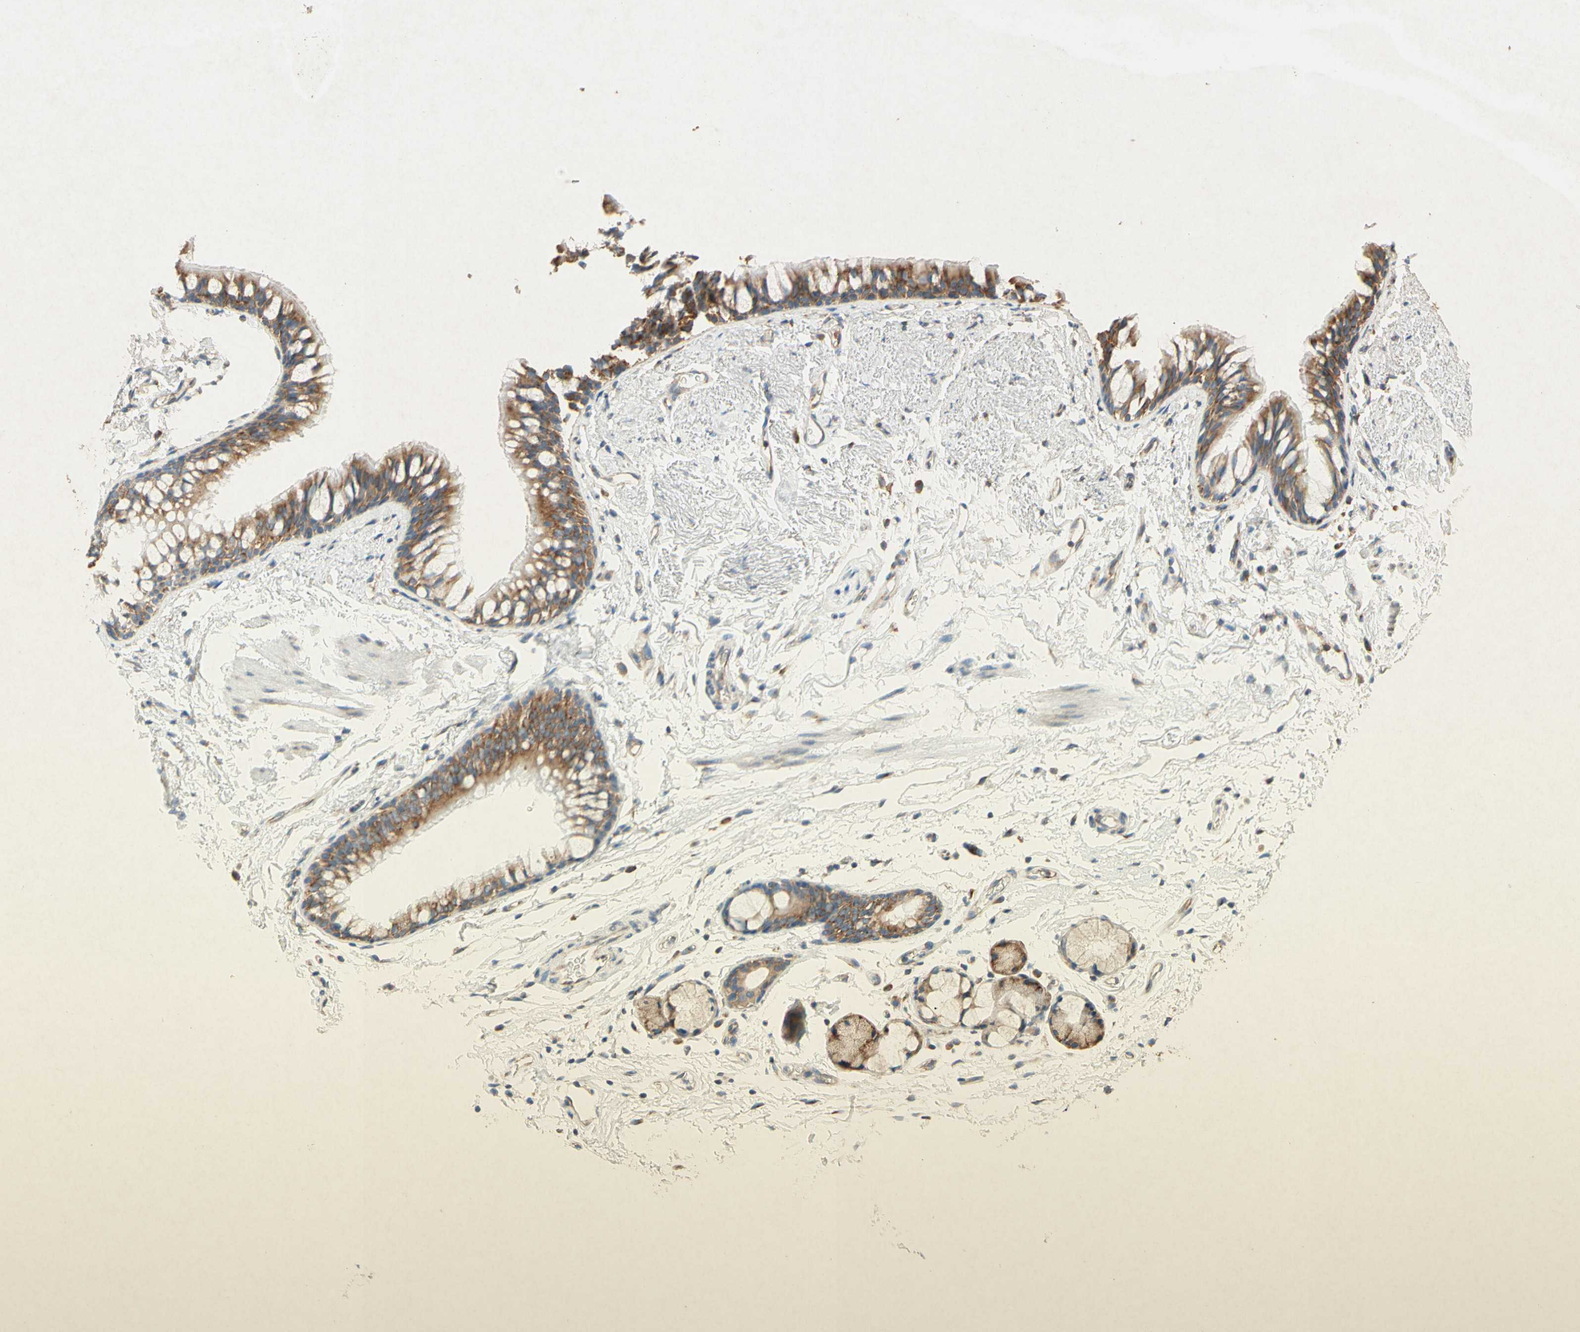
{"staining": {"intensity": "negative", "quantity": "none", "location": "none"}, "tissue": "adipose tissue", "cell_type": "Adipocytes", "image_type": "normal", "snomed": [{"axis": "morphology", "description": "Normal tissue, NOS"}, {"axis": "topography", "description": "Bronchus"}], "caption": "The immunohistochemistry (IHC) photomicrograph has no significant positivity in adipocytes of adipose tissue. Nuclei are stained in blue.", "gene": "PABPC1", "patient": {"sex": "female", "age": 73}}